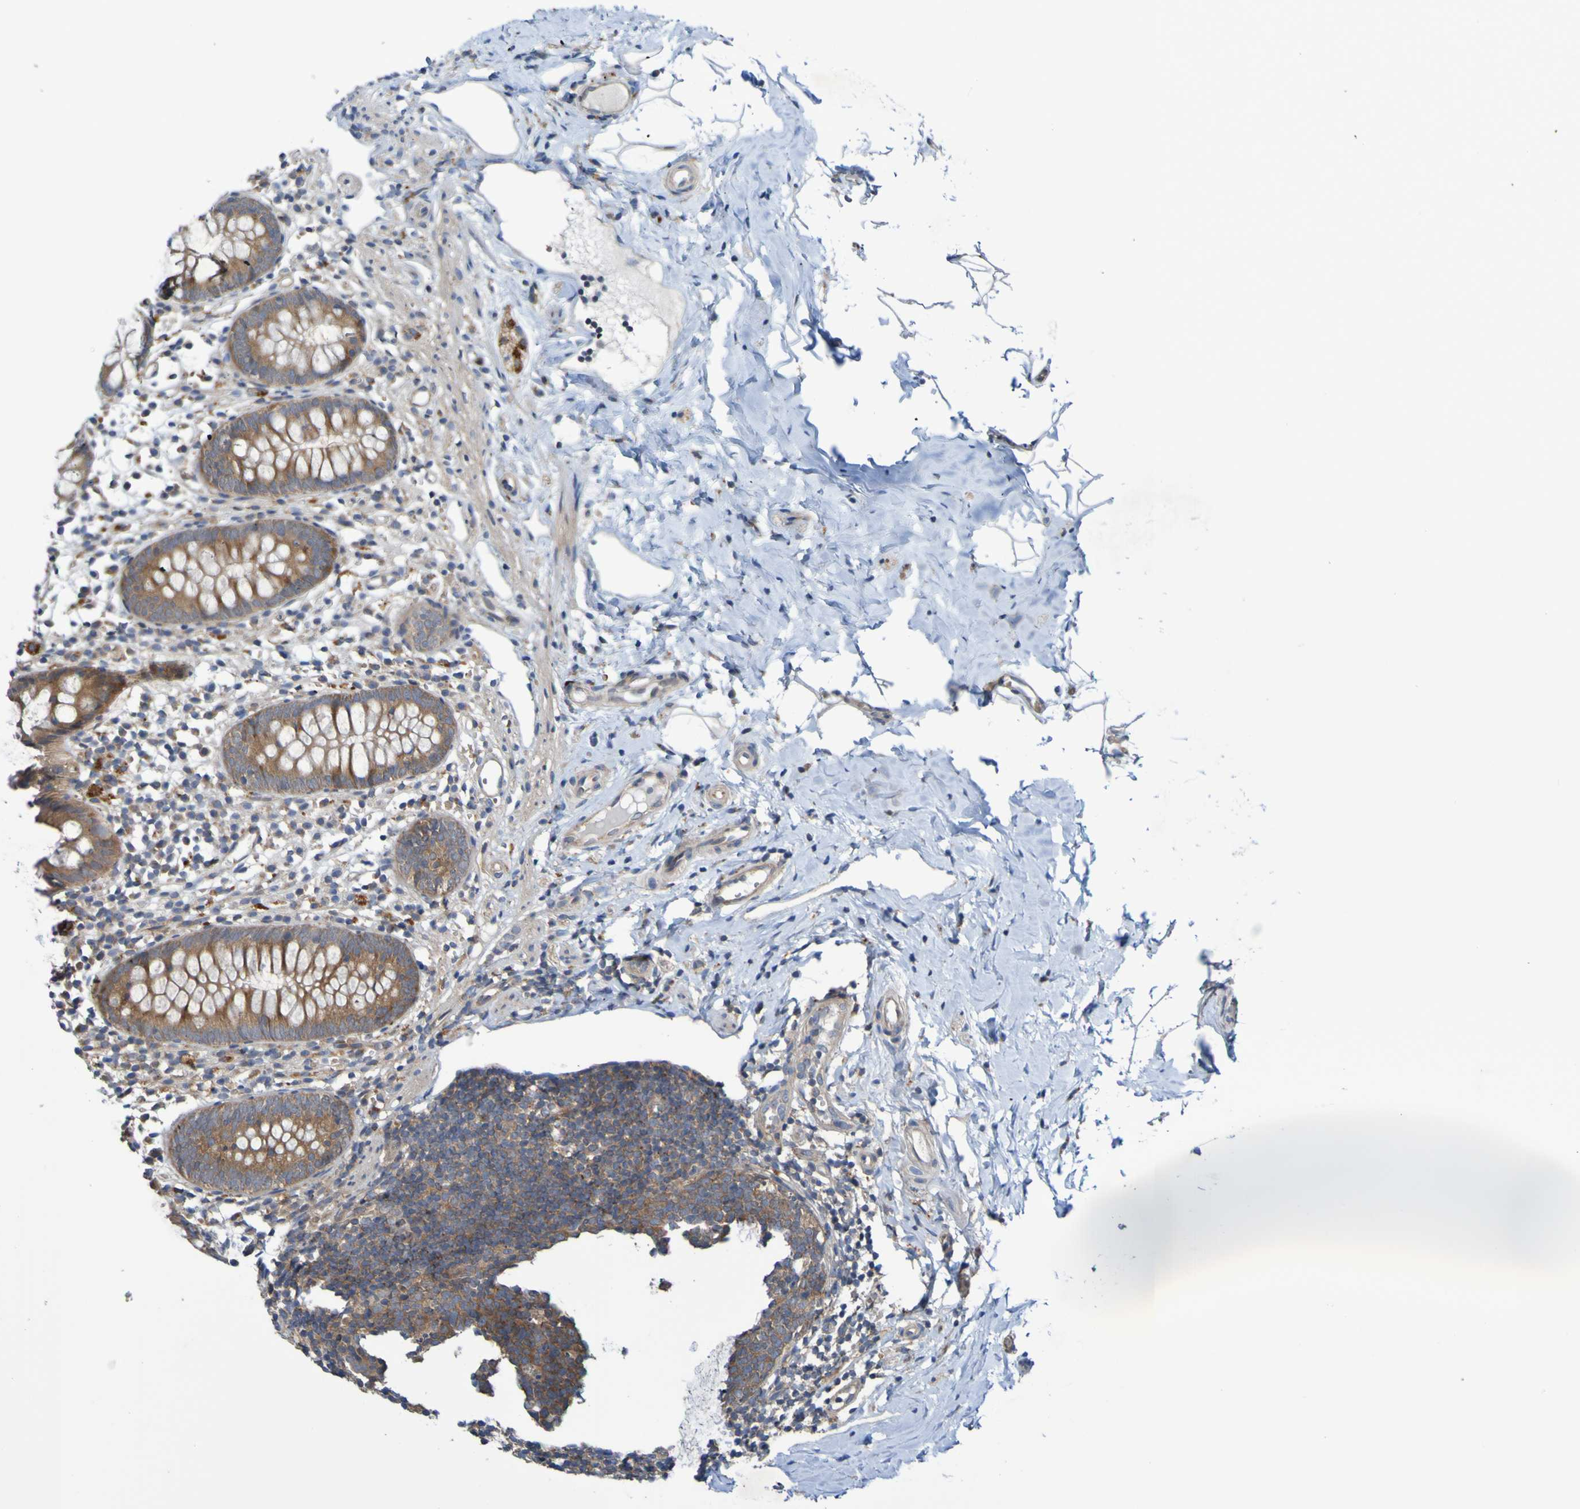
{"staining": {"intensity": "moderate", "quantity": ">75%", "location": "cytoplasmic/membranous"}, "tissue": "appendix", "cell_type": "Glandular cells", "image_type": "normal", "snomed": [{"axis": "morphology", "description": "Normal tissue, NOS"}, {"axis": "topography", "description": "Appendix"}], "caption": "Protein positivity by immunohistochemistry (IHC) demonstrates moderate cytoplasmic/membranous expression in about >75% of glandular cells in unremarkable appendix.", "gene": "SDK1", "patient": {"sex": "female", "age": 20}}